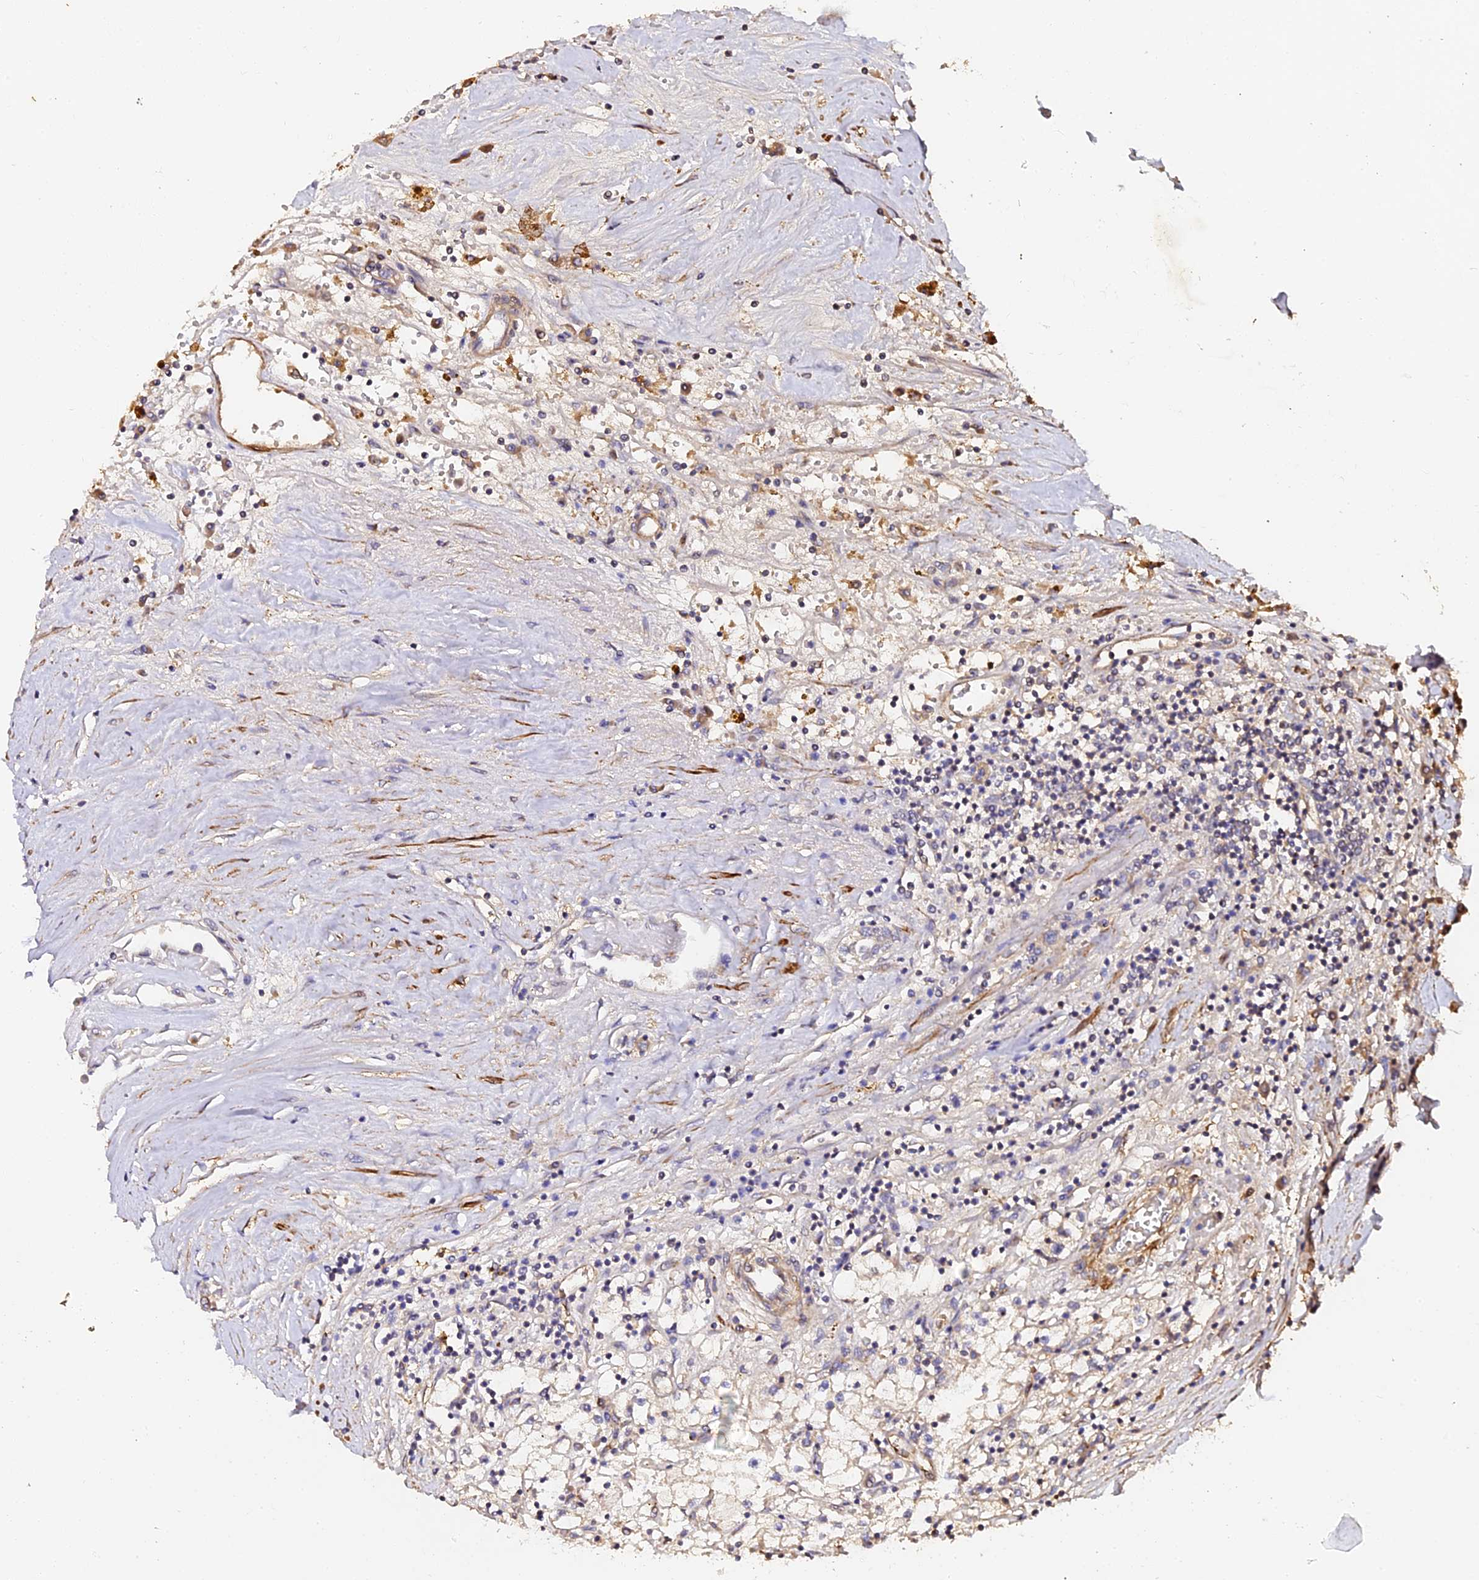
{"staining": {"intensity": "negative", "quantity": "none", "location": "none"}, "tissue": "renal cancer", "cell_type": "Tumor cells", "image_type": "cancer", "snomed": [{"axis": "morphology", "description": "Adenocarcinoma, NOS"}, {"axis": "topography", "description": "Kidney"}], "caption": "This is an immunohistochemistry histopathology image of renal adenocarcinoma. There is no positivity in tumor cells.", "gene": "TDO2", "patient": {"sex": "male", "age": 56}}